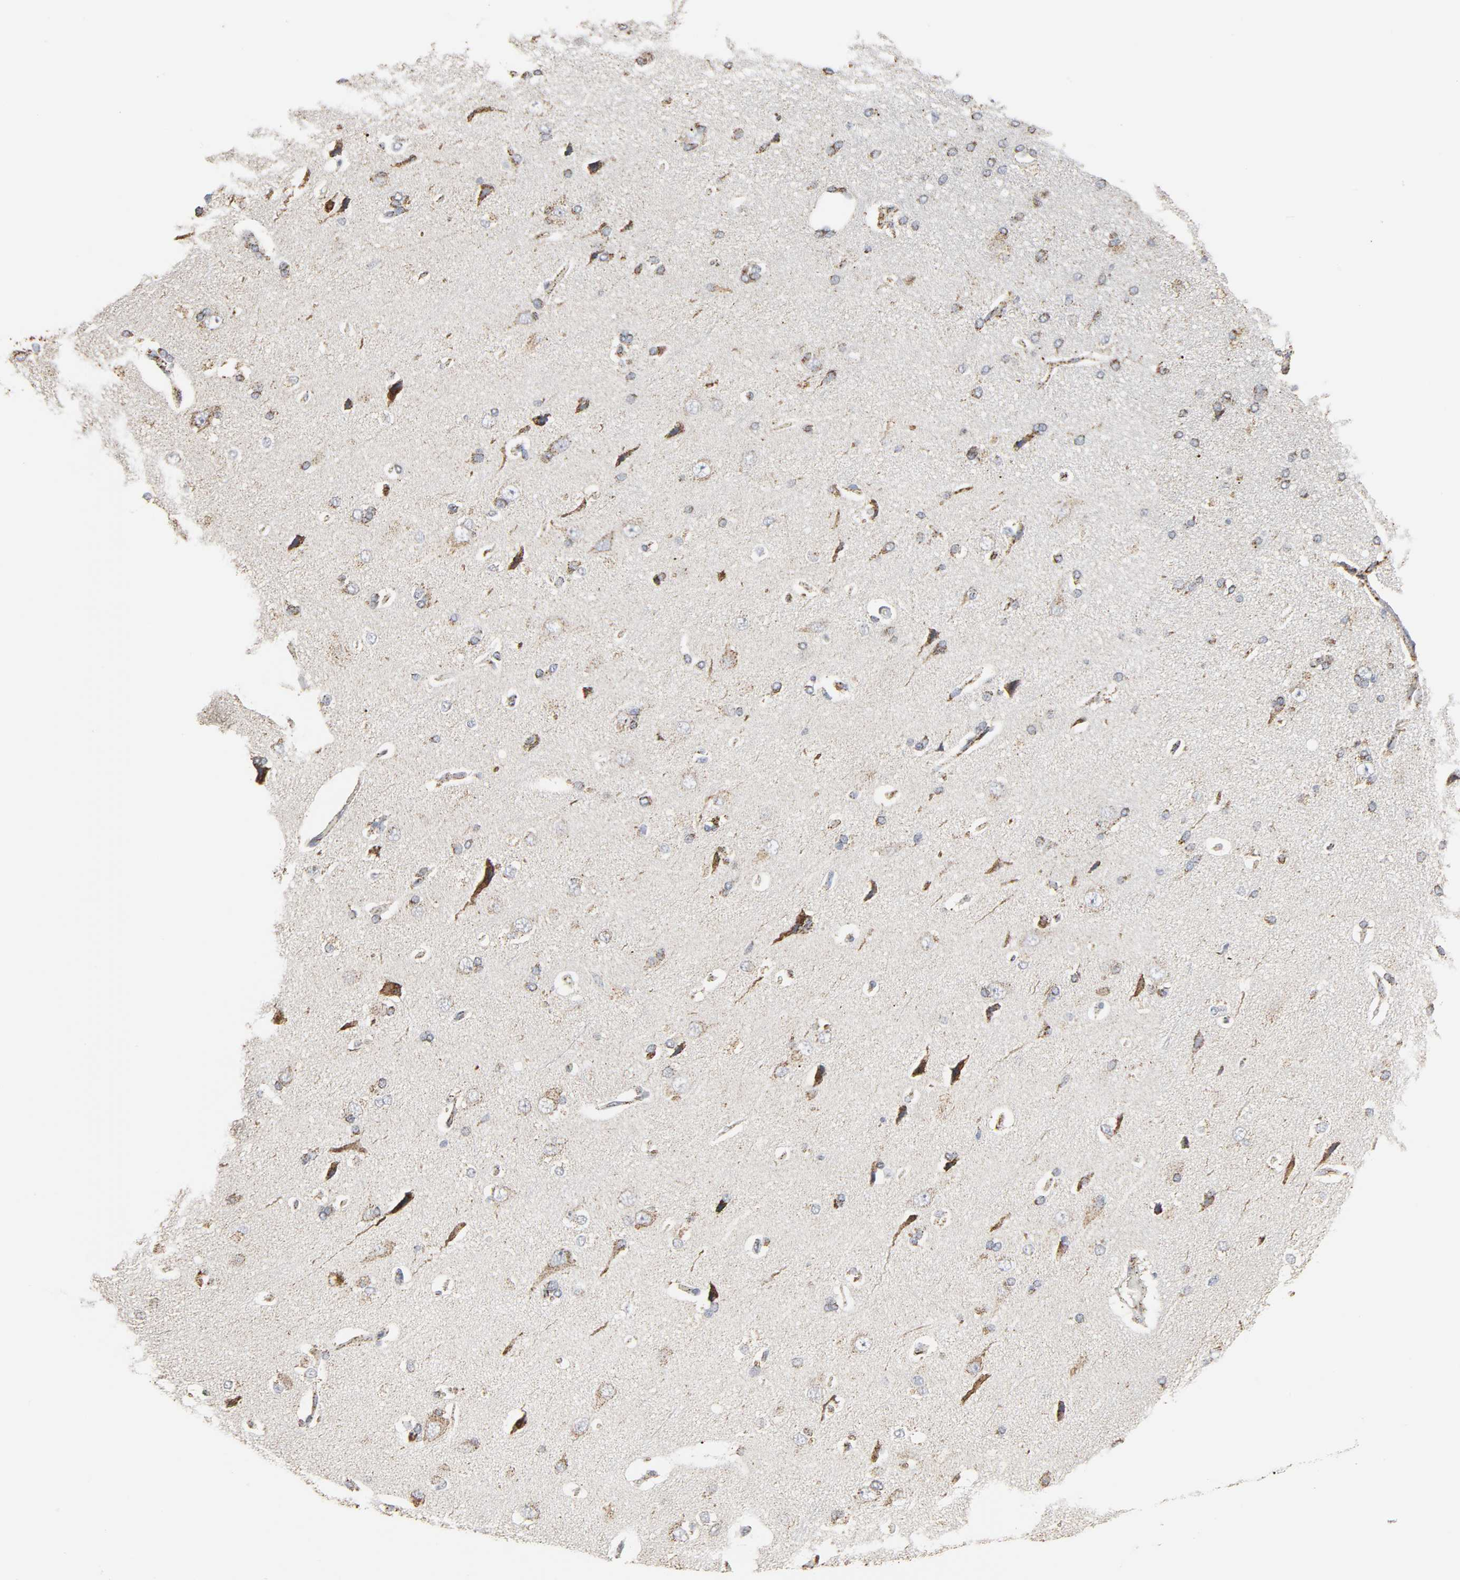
{"staining": {"intensity": "moderate", "quantity": ">75%", "location": "cytoplasmic/membranous"}, "tissue": "cerebral cortex", "cell_type": "Endothelial cells", "image_type": "normal", "snomed": [{"axis": "morphology", "description": "Normal tissue, NOS"}, {"axis": "topography", "description": "Cerebral cortex"}], "caption": "Protein staining demonstrates moderate cytoplasmic/membranous positivity in about >75% of endothelial cells in unremarkable cerebral cortex.", "gene": "ACAT1", "patient": {"sex": "male", "age": 62}}